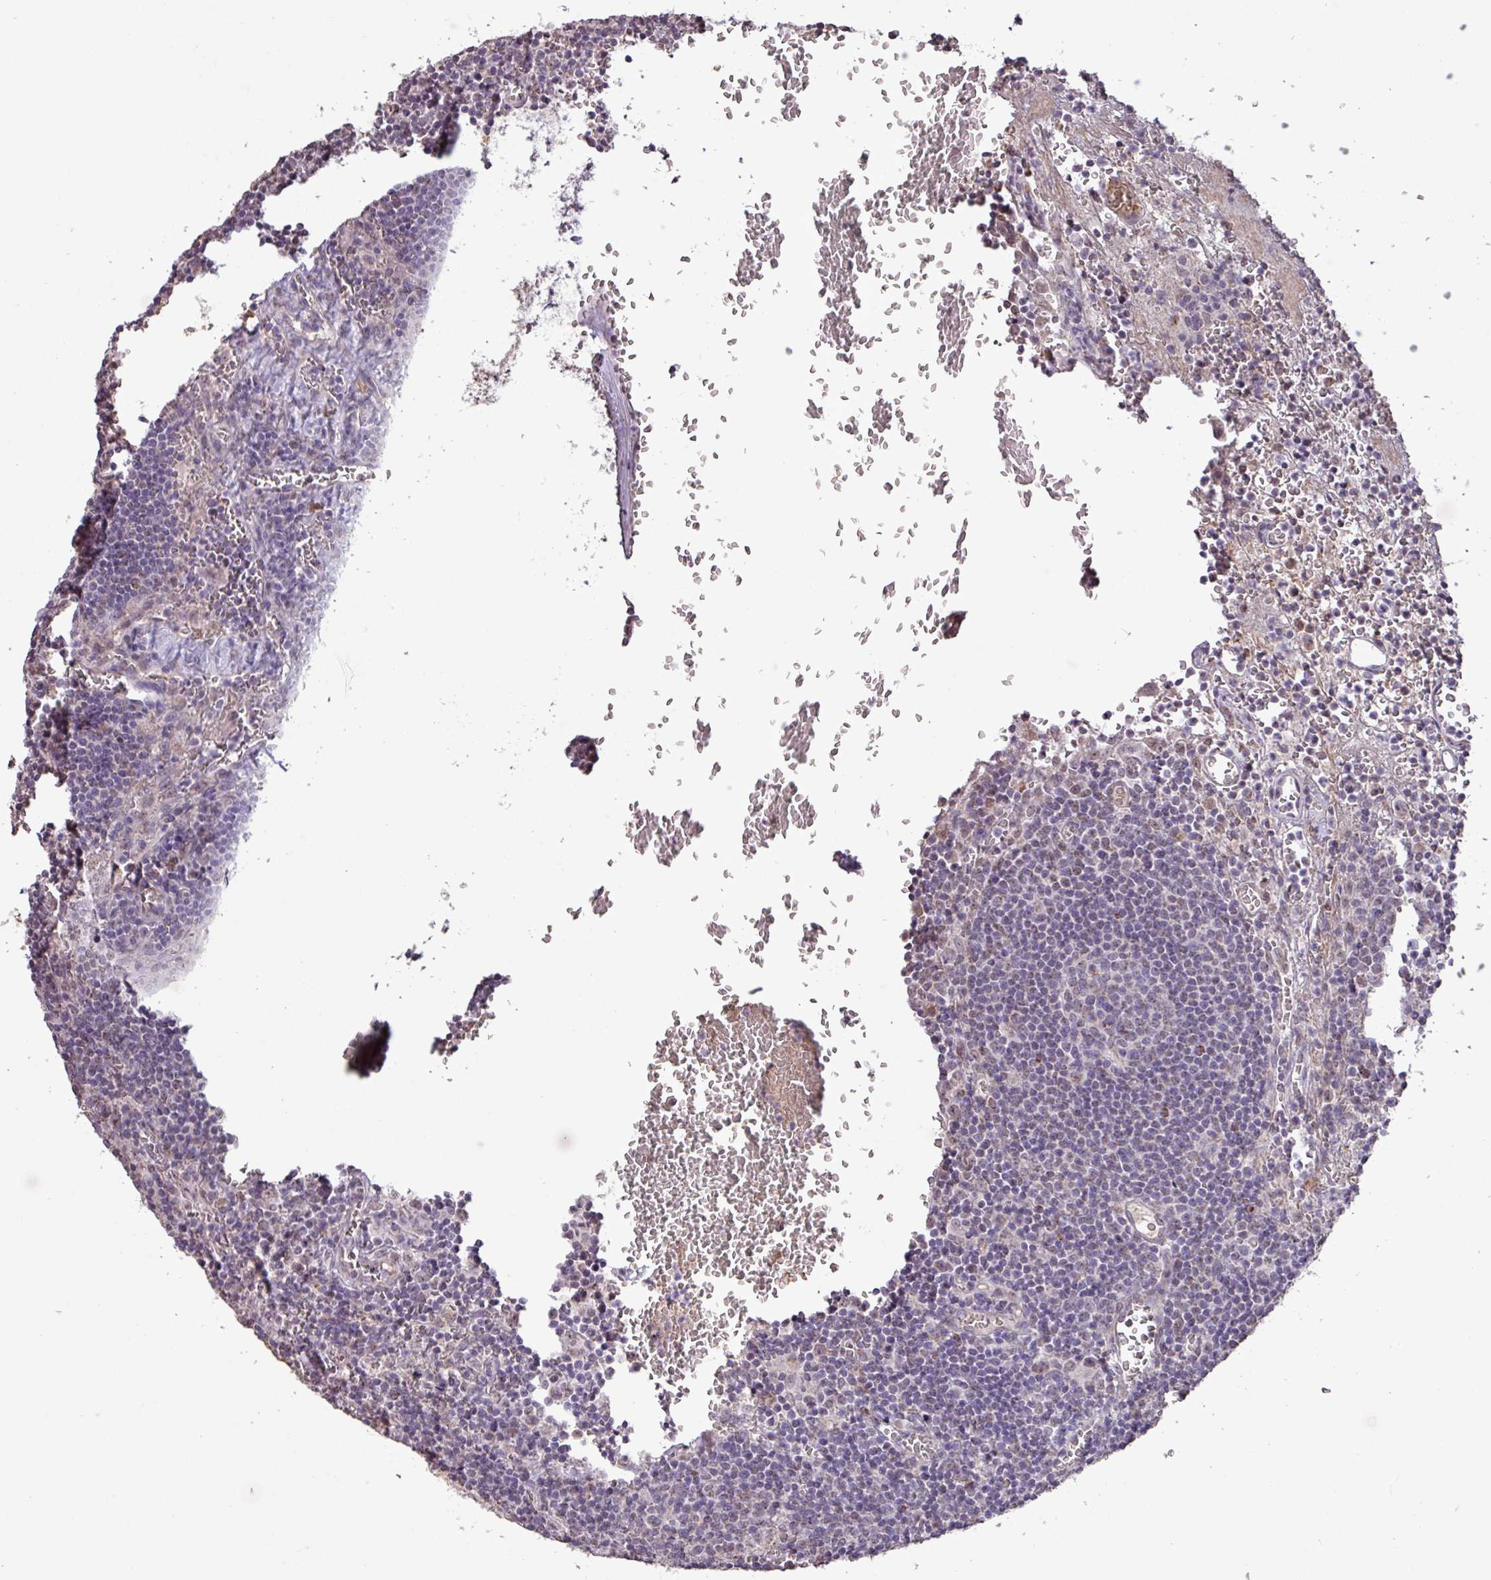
{"staining": {"intensity": "negative", "quantity": "none", "location": "none"}, "tissue": "lymph node", "cell_type": "Germinal center cells", "image_type": "normal", "snomed": [{"axis": "morphology", "description": "Normal tissue, NOS"}, {"axis": "topography", "description": "Lymph node"}], "caption": "IHC micrograph of unremarkable lymph node stained for a protein (brown), which displays no expression in germinal center cells.", "gene": "L3MBTL3", "patient": {"sex": "male", "age": 50}}